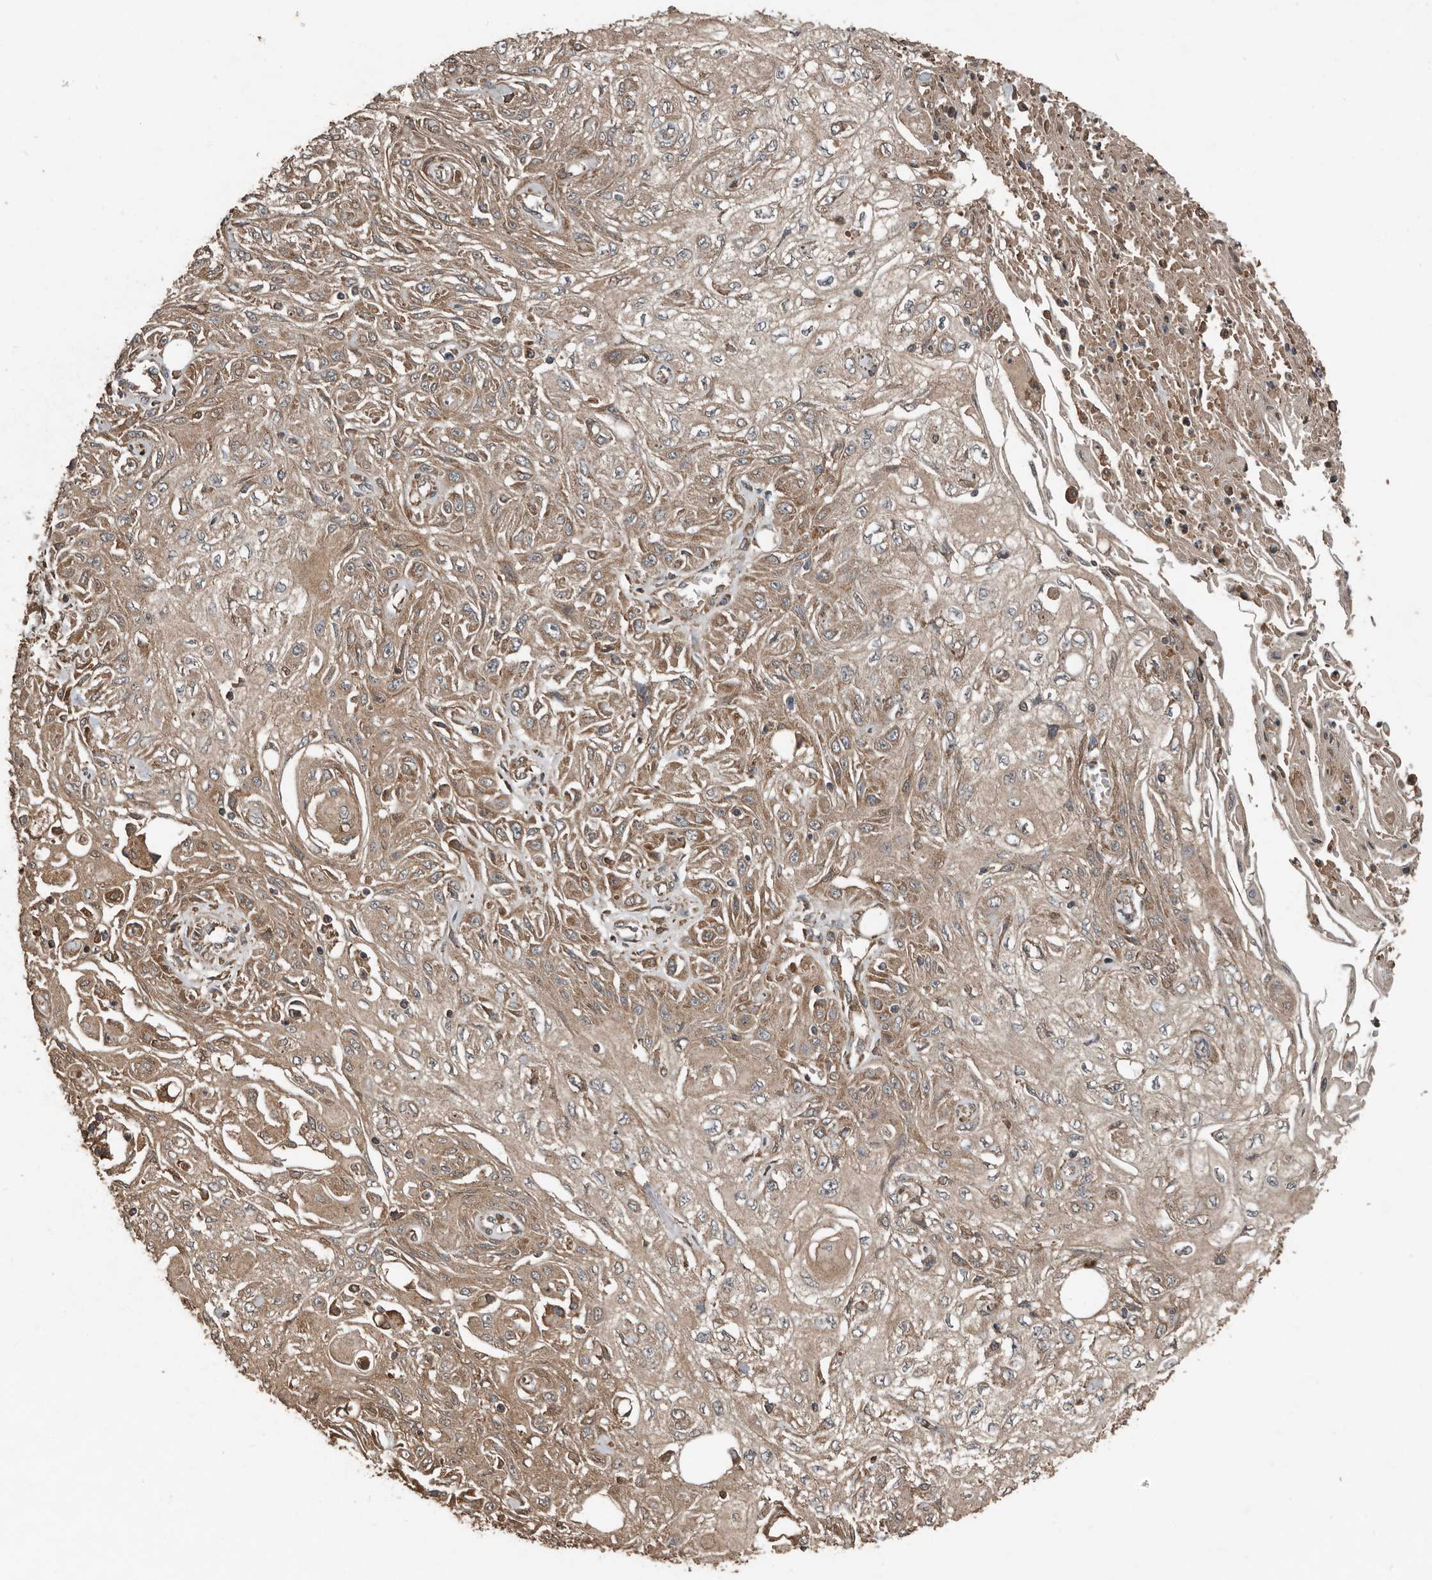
{"staining": {"intensity": "weak", "quantity": ">75%", "location": "cytoplasmic/membranous"}, "tissue": "skin cancer", "cell_type": "Tumor cells", "image_type": "cancer", "snomed": [{"axis": "morphology", "description": "Squamous cell carcinoma, NOS"}, {"axis": "morphology", "description": "Squamous cell carcinoma, metastatic, NOS"}, {"axis": "topography", "description": "Skin"}, {"axis": "topography", "description": "Lymph node"}], "caption": "This histopathology image exhibits IHC staining of squamous cell carcinoma (skin), with low weak cytoplasmic/membranous staining in approximately >75% of tumor cells.", "gene": "RNF207", "patient": {"sex": "male", "age": 75}}